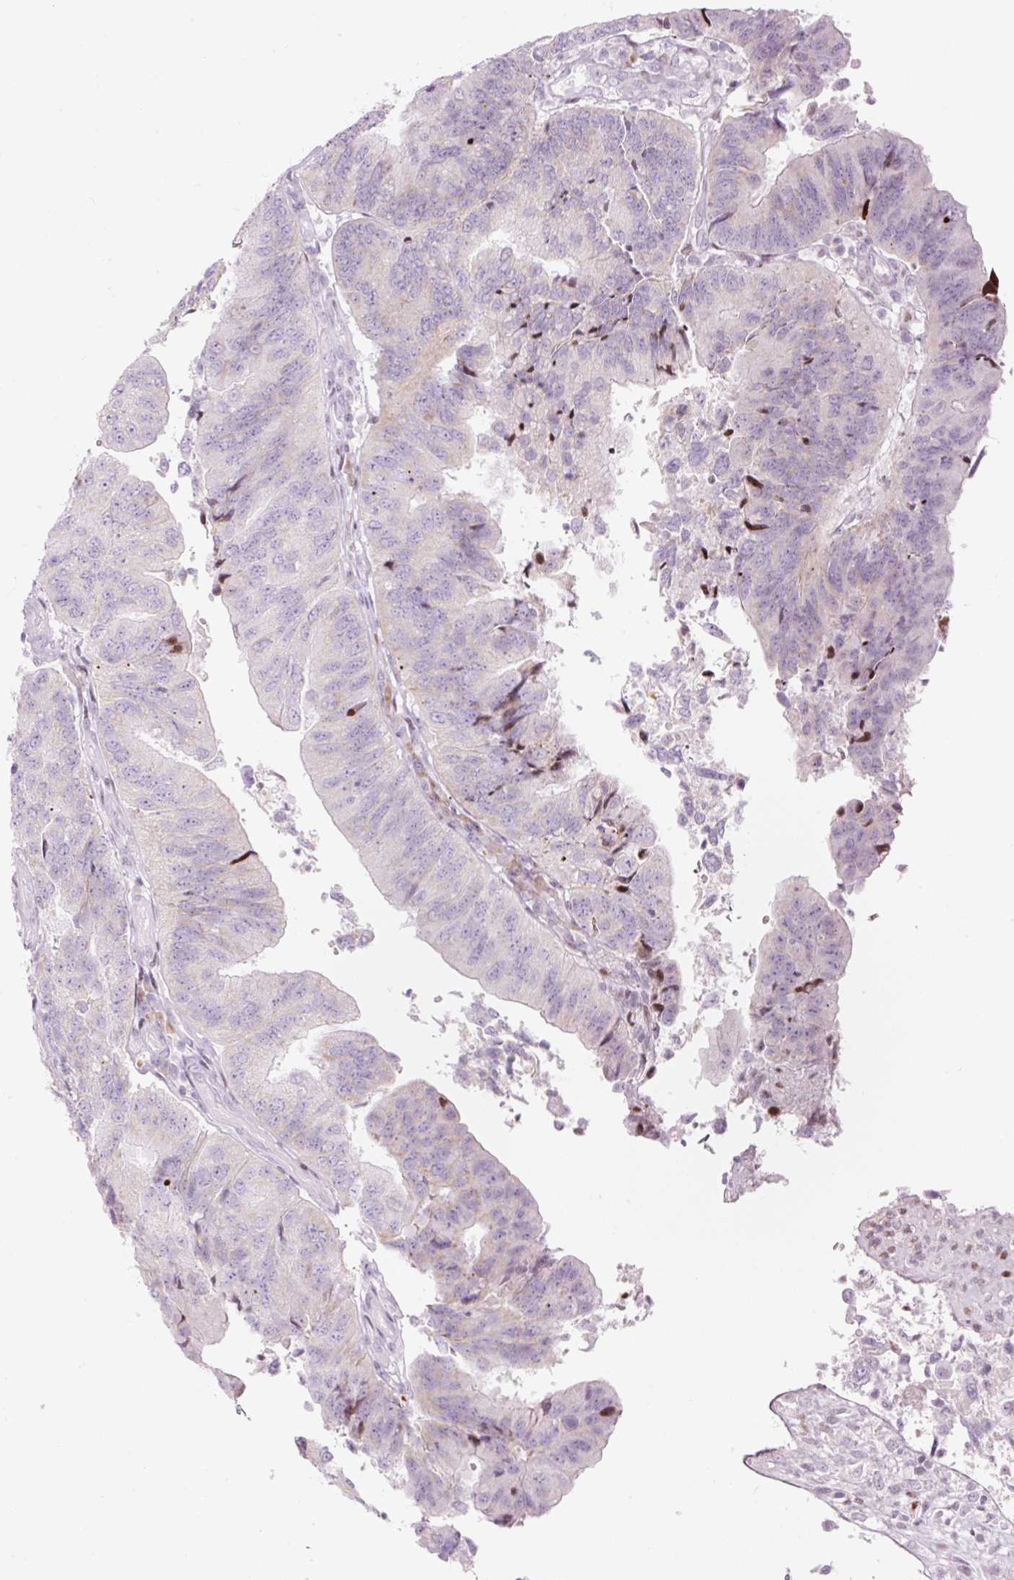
{"staining": {"intensity": "negative", "quantity": "none", "location": "none"}, "tissue": "colorectal cancer", "cell_type": "Tumor cells", "image_type": "cancer", "snomed": [{"axis": "morphology", "description": "Adenocarcinoma, NOS"}, {"axis": "topography", "description": "Colon"}], "caption": "This is a image of immunohistochemistry staining of colorectal cancer (adenocarcinoma), which shows no expression in tumor cells.", "gene": "TMEM177", "patient": {"sex": "female", "age": 67}}